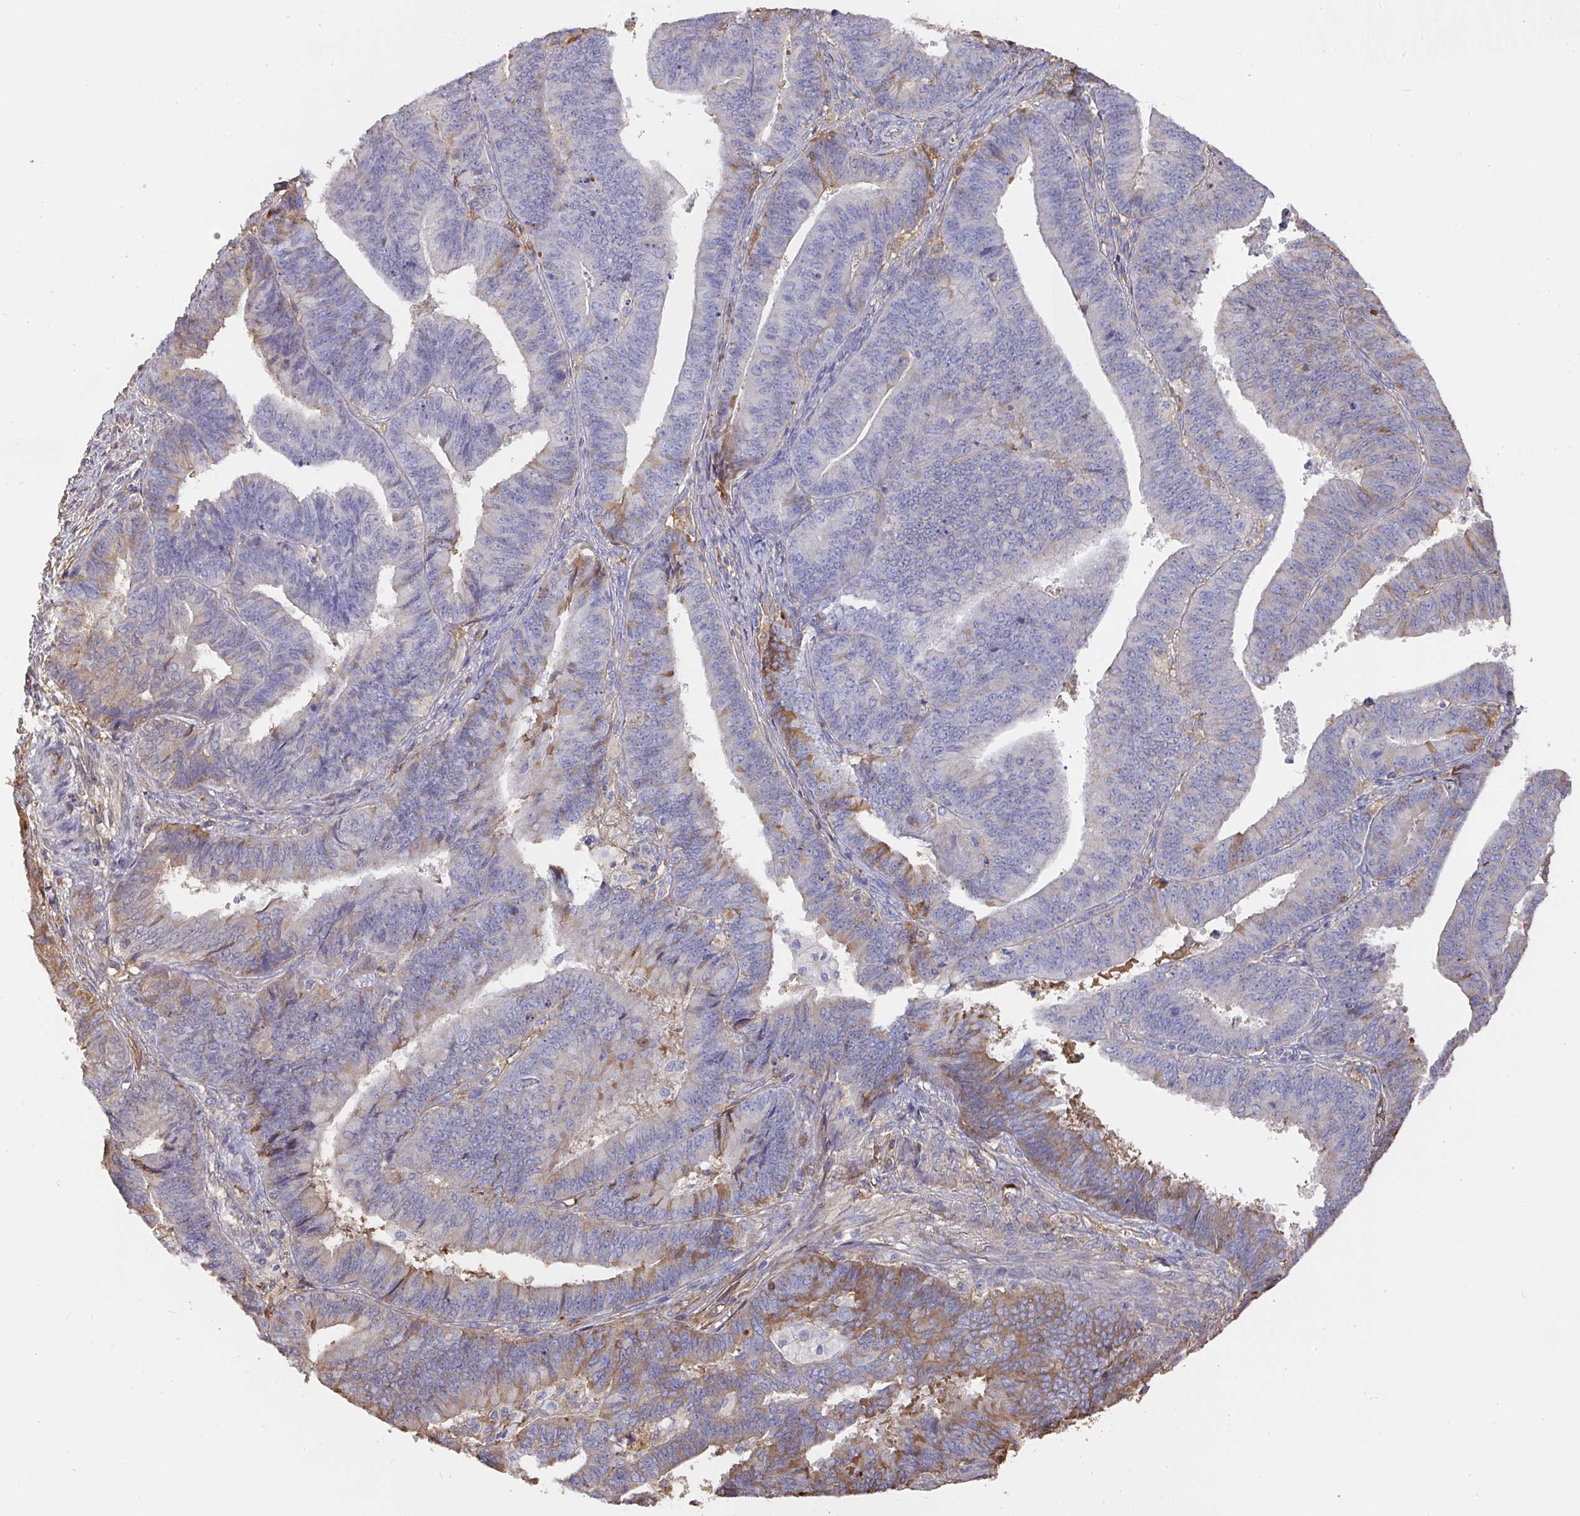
{"staining": {"intensity": "moderate", "quantity": "<25%", "location": "cytoplasmic/membranous"}, "tissue": "endometrial cancer", "cell_type": "Tumor cells", "image_type": "cancer", "snomed": [{"axis": "morphology", "description": "Adenocarcinoma, NOS"}, {"axis": "topography", "description": "Endometrium"}], "caption": "This histopathology image displays endometrial cancer (adenocarcinoma) stained with immunohistochemistry to label a protein in brown. The cytoplasmic/membranous of tumor cells show moderate positivity for the protein. Nuclei are counter-stained blue.", "gene": "ALB", "patient": {"sex": "female", "age": 73}}